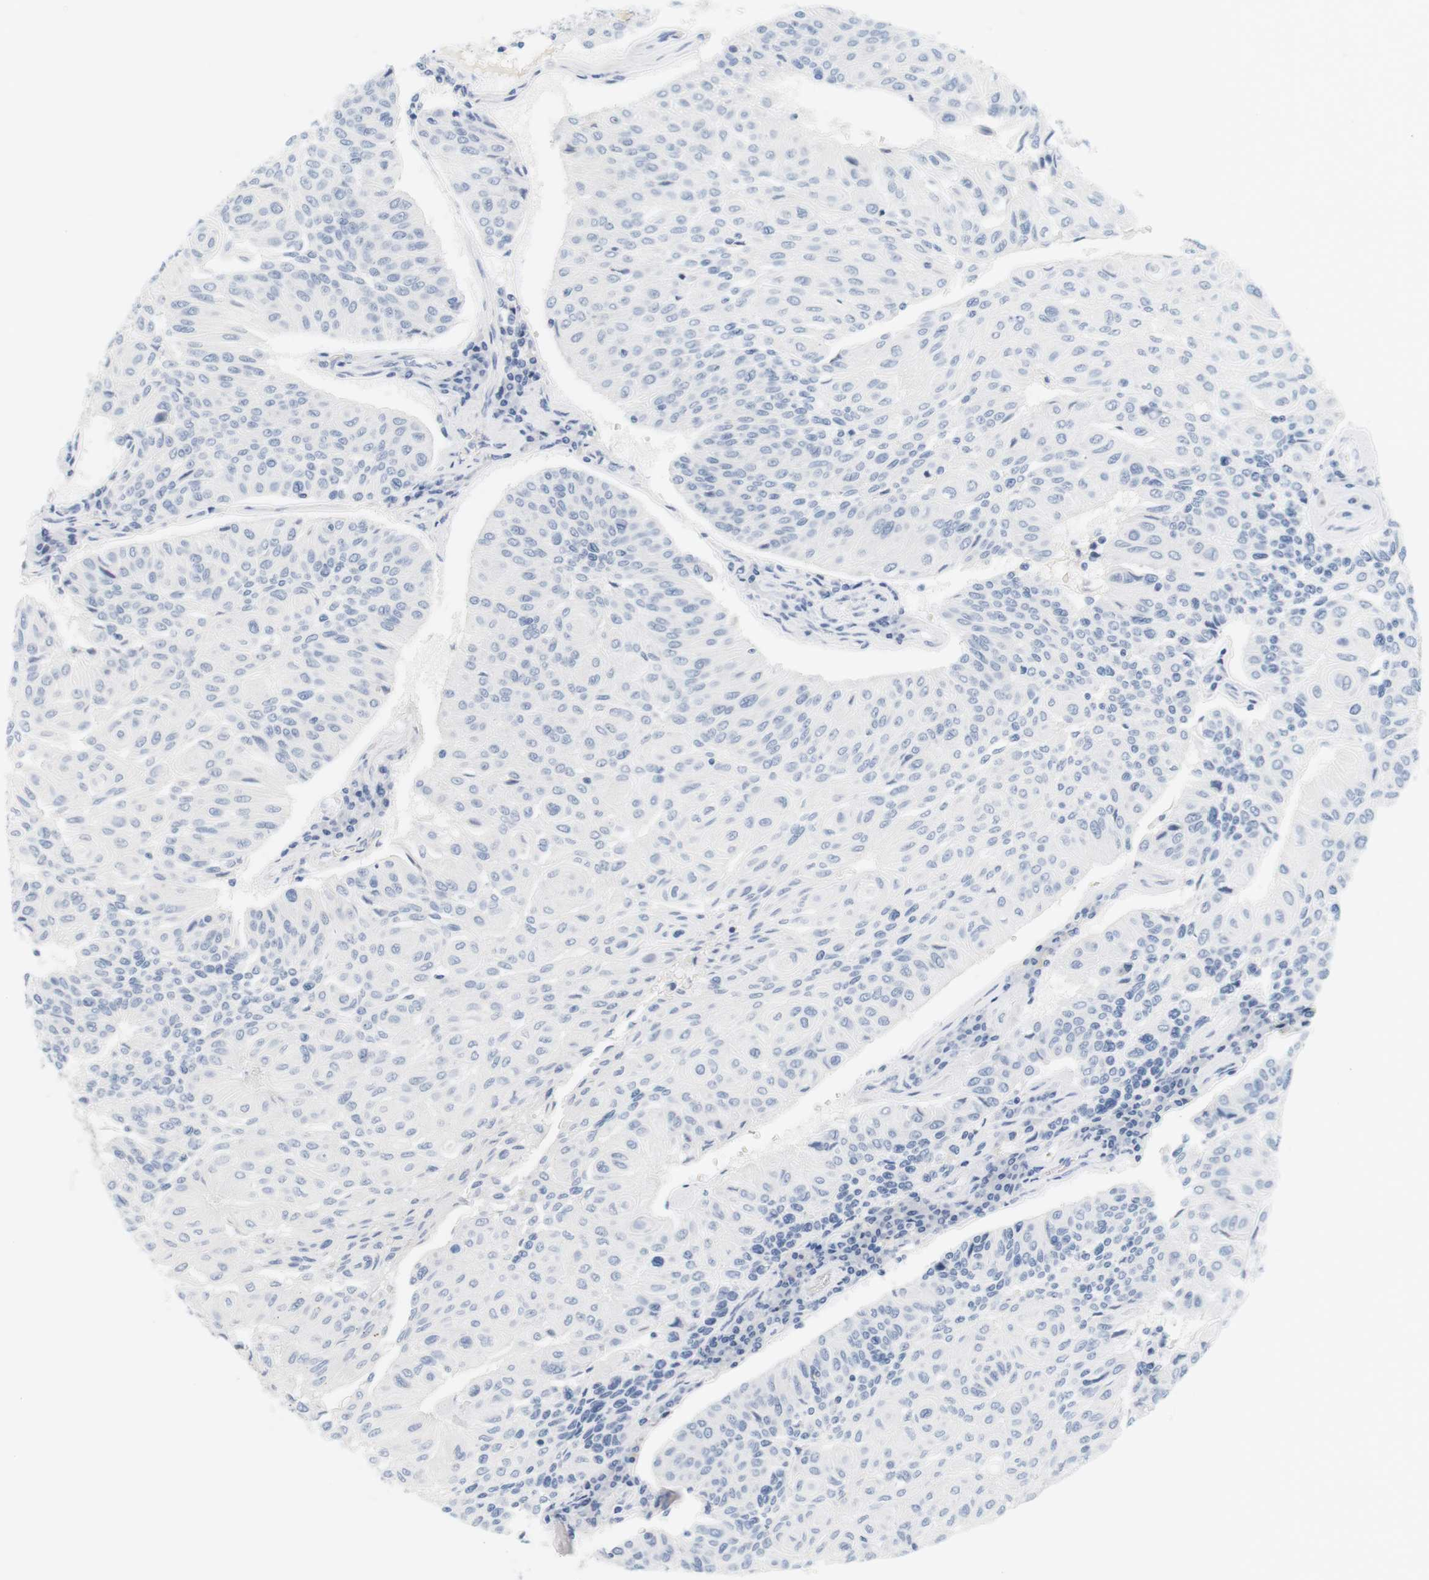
{"staining": {"intensity": "negative", "quantity": "none", "location": "none"}, "tissue": "urothelial cancer", "cell_type": "Tumor cells", "image_type": "cancer", "snomed": [{"axis": "morphology", "description": "Urothelial carcinoma, High grade"}, {"axis": "topography", "description": "Urinary bladder"}], "caption": "Tumor cells show no significant expression in urothelial carcinoma (high-grade).", "gene": "OPRM1", "patient": {"sex": "male", "age": 66}}